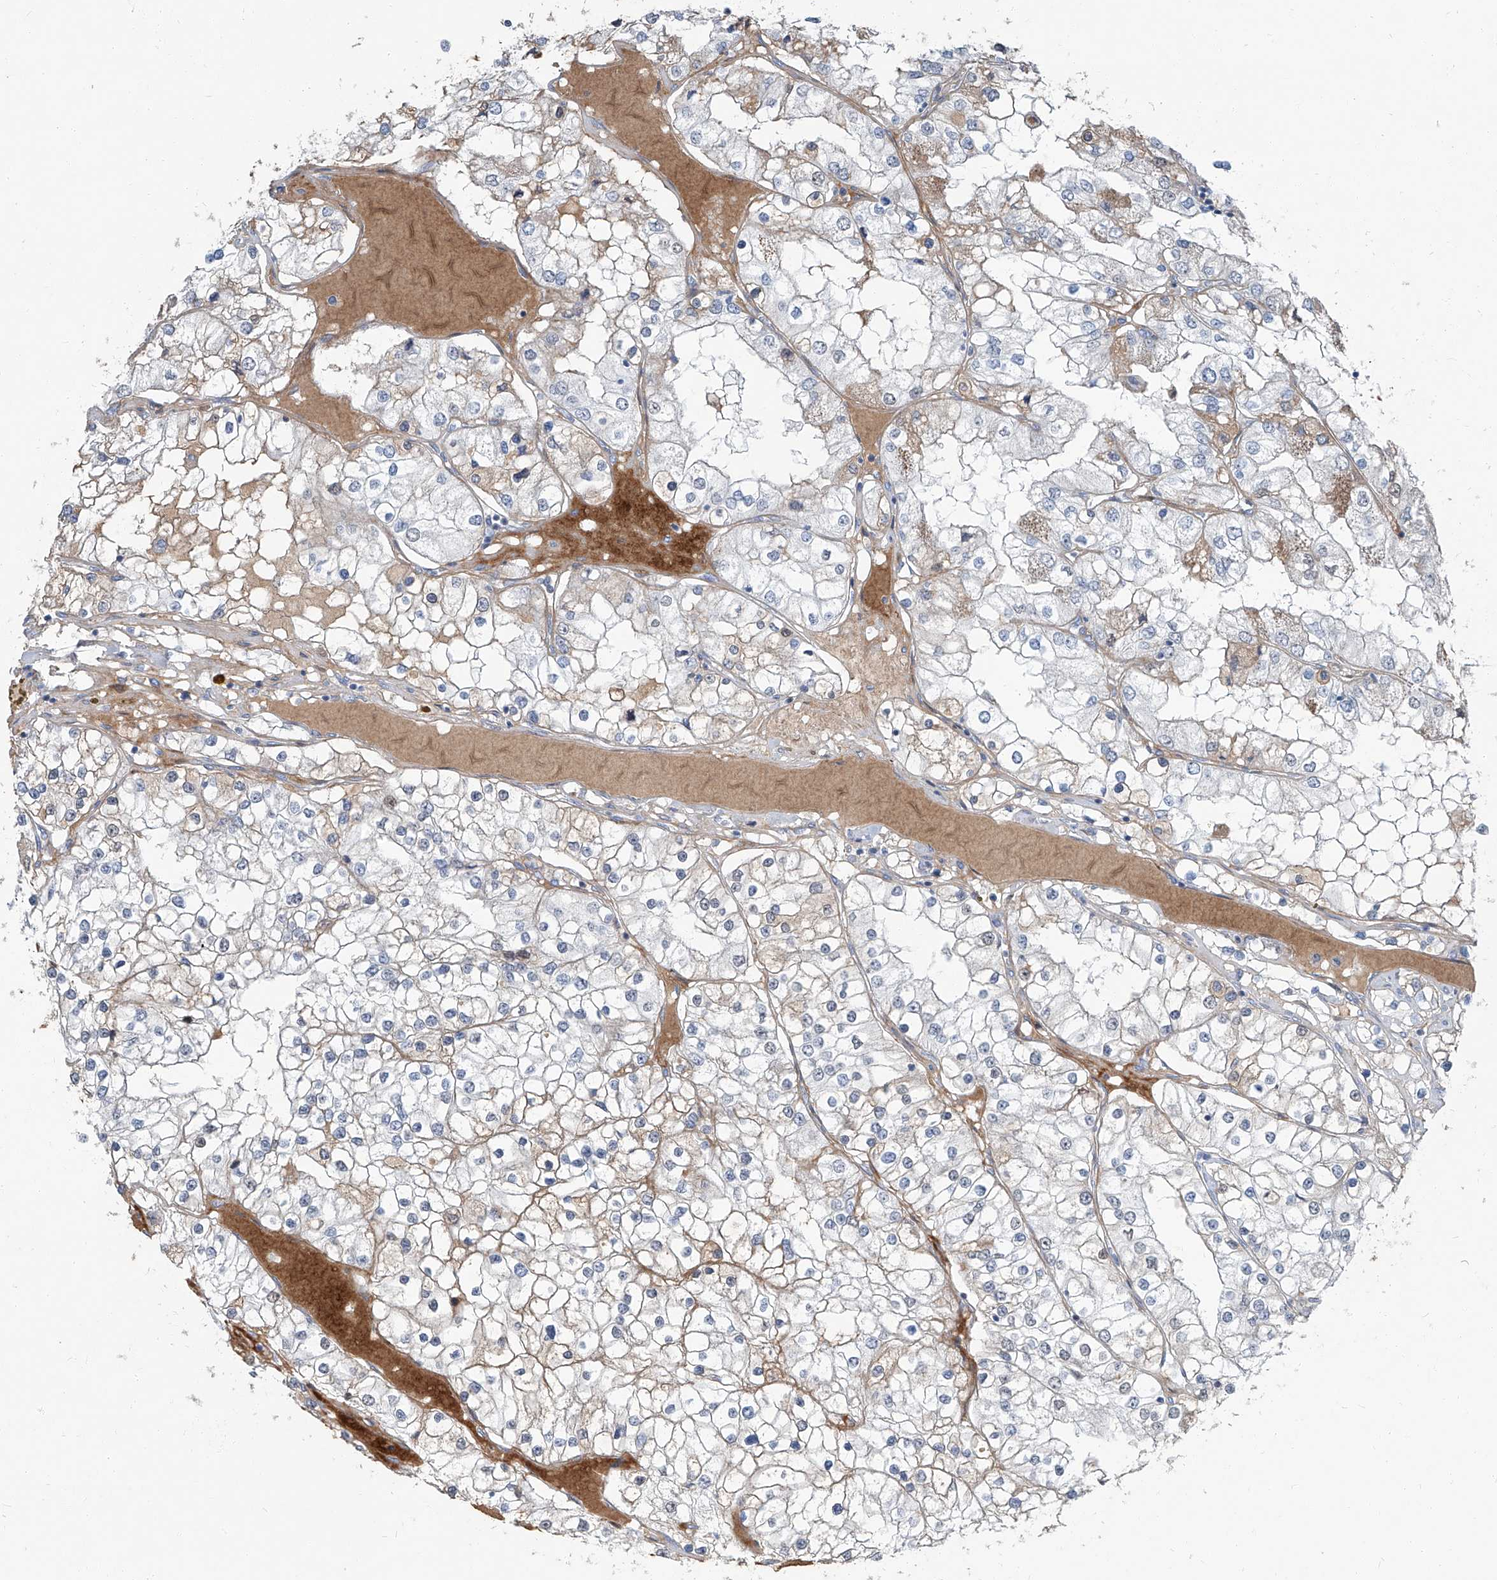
{"staining": {"intensity": "negative", "quantity": "none", "location": "none"}, "tissue": "renal cancer", "cell_type": "Tumor cells", "image_type": "cancer", "snomed": [{"axis": "morphology", "description": "Adenocarcinoma, NOS"}, {"axis": "topography", "description": "Kidney"}], "caption": "Immunohistochemistry (IHC) of human renal cancer (adenocarcinoma) shows no staining in tumor cells.", "gene": "HOXA3", "patient": {"sex": "male", "age": 68}}